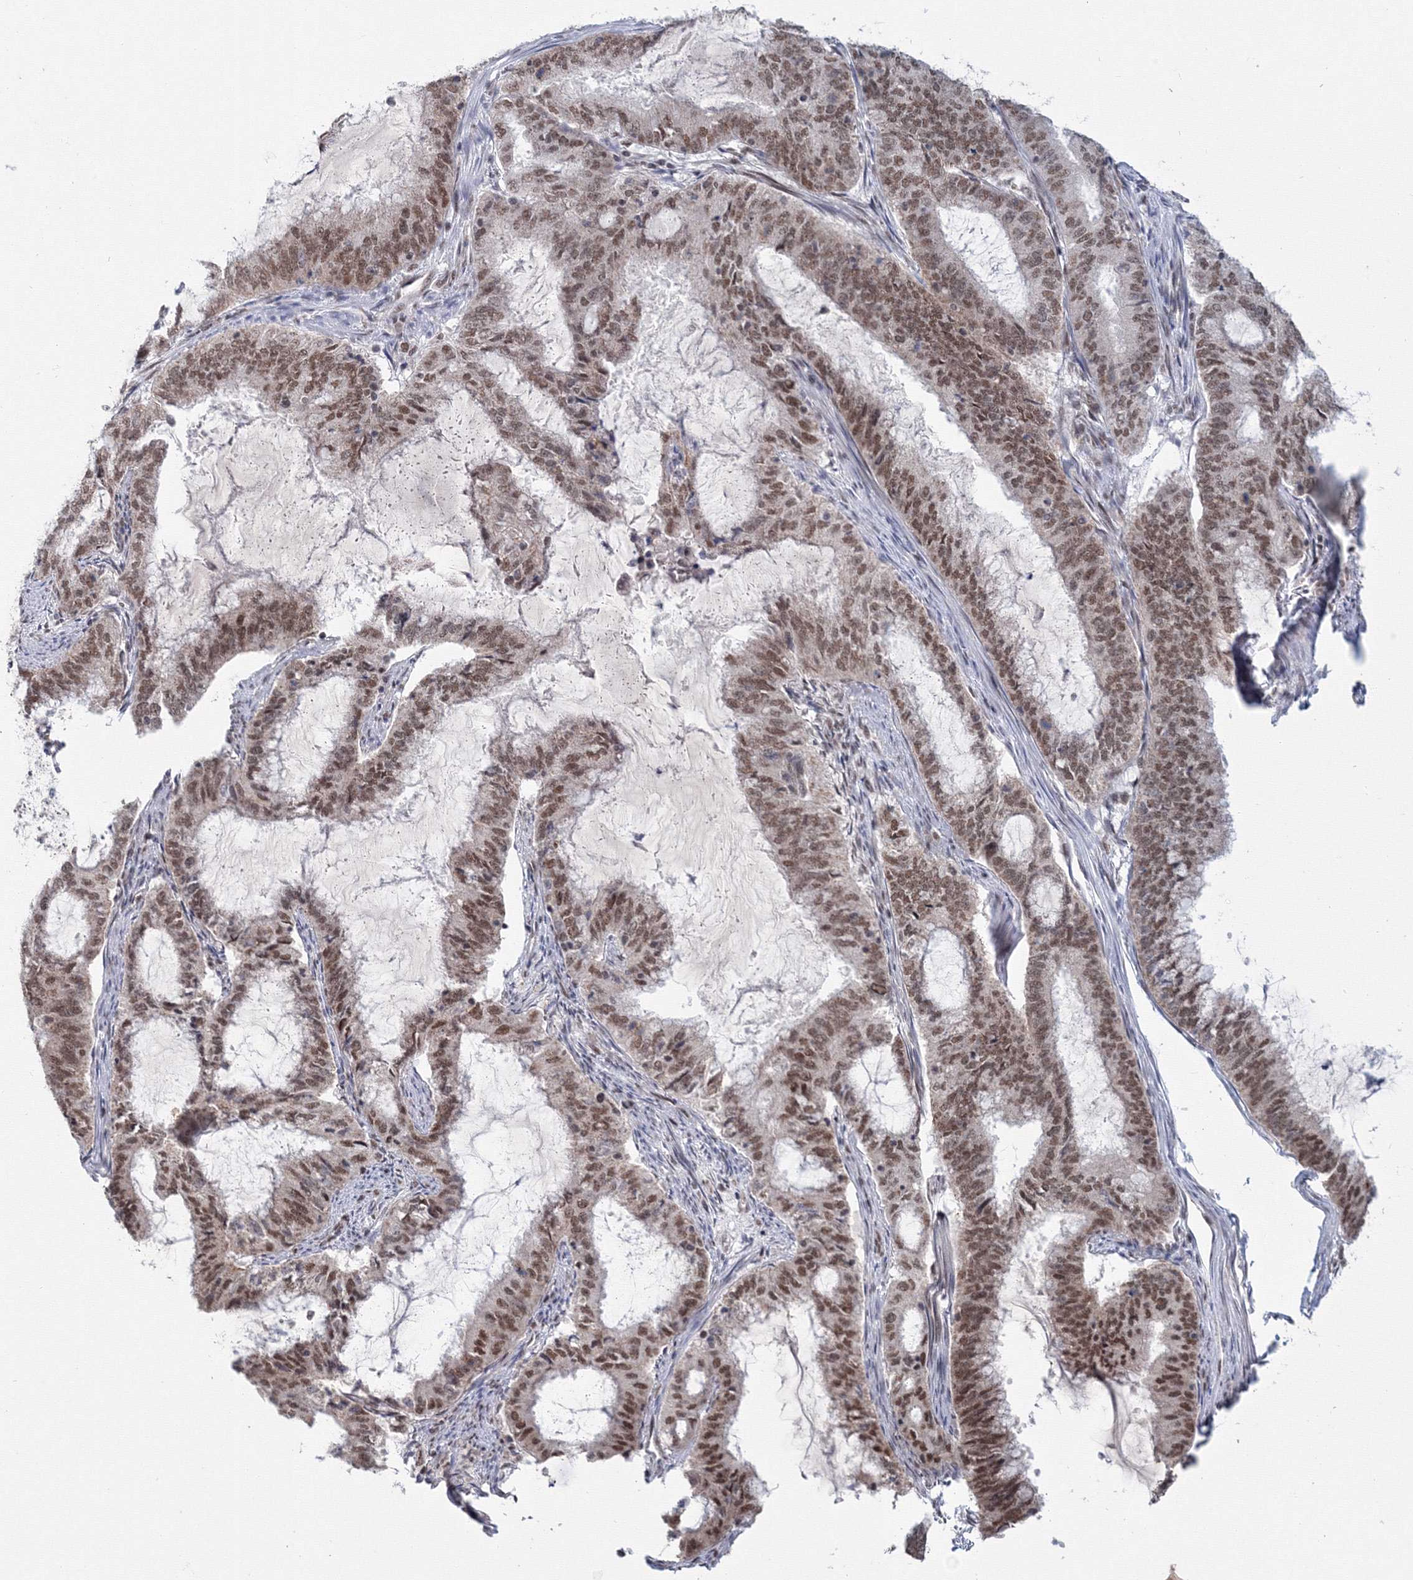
{"staining": {"intensity": "moderate", "quantity": ">75%", "location": "nuclear"}, "tissue": "endometrial cancer", "cell_type": "Tumor cells", "image_type": "cancer", "snomed": [{"axis": "morphology", "description": "Adenocarcinoma, NOS"}, {"axis": "topography", "description": "Endometrium"}], "caption": "The micrograph demonstrates immunohistochemical staining of endometrial cancer (adenocarcinoma). There is moderate nuclear staining is identified in approximately >75% of tumor cells.", "gene": "SF3B6", "patient": {"sex": "female", "age": 51}}